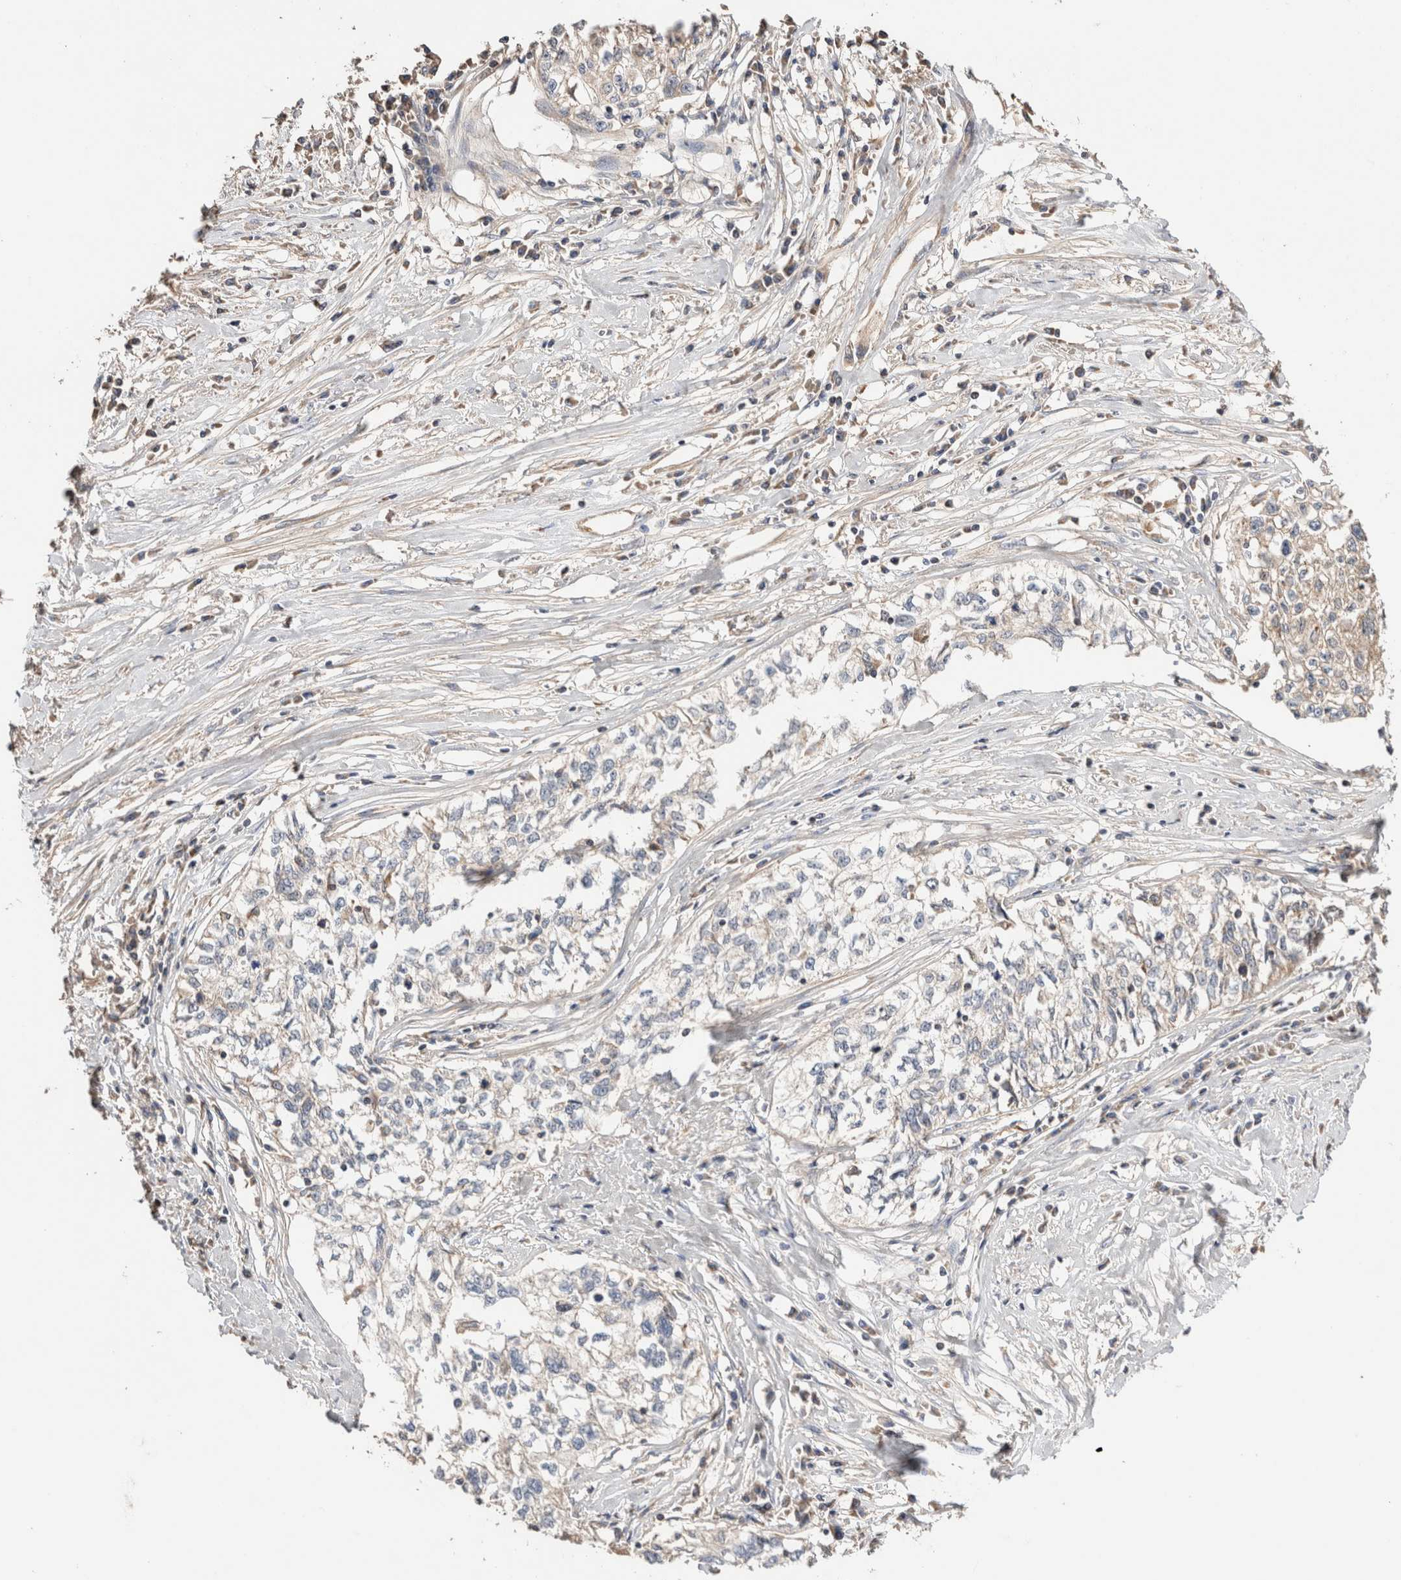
{"staining": {"intensity": "negative", "quantity": "none", "location": "none"}, "tissue": "cervical cancer", "cell_type": "Tumor cells", "image_type": "cancer", "snomed": [{"axis": "morphology", "description": "Squamous cell carcinoma, NOS"}, {"axis": "topography", "description": "Cervix"}], "caption": "This is an immunohistochemistry image of cervical cancer. There is no expression in tumor cells.", "gene": "B3GNTL1", "patient": {"sex": "female", "age": 57}}